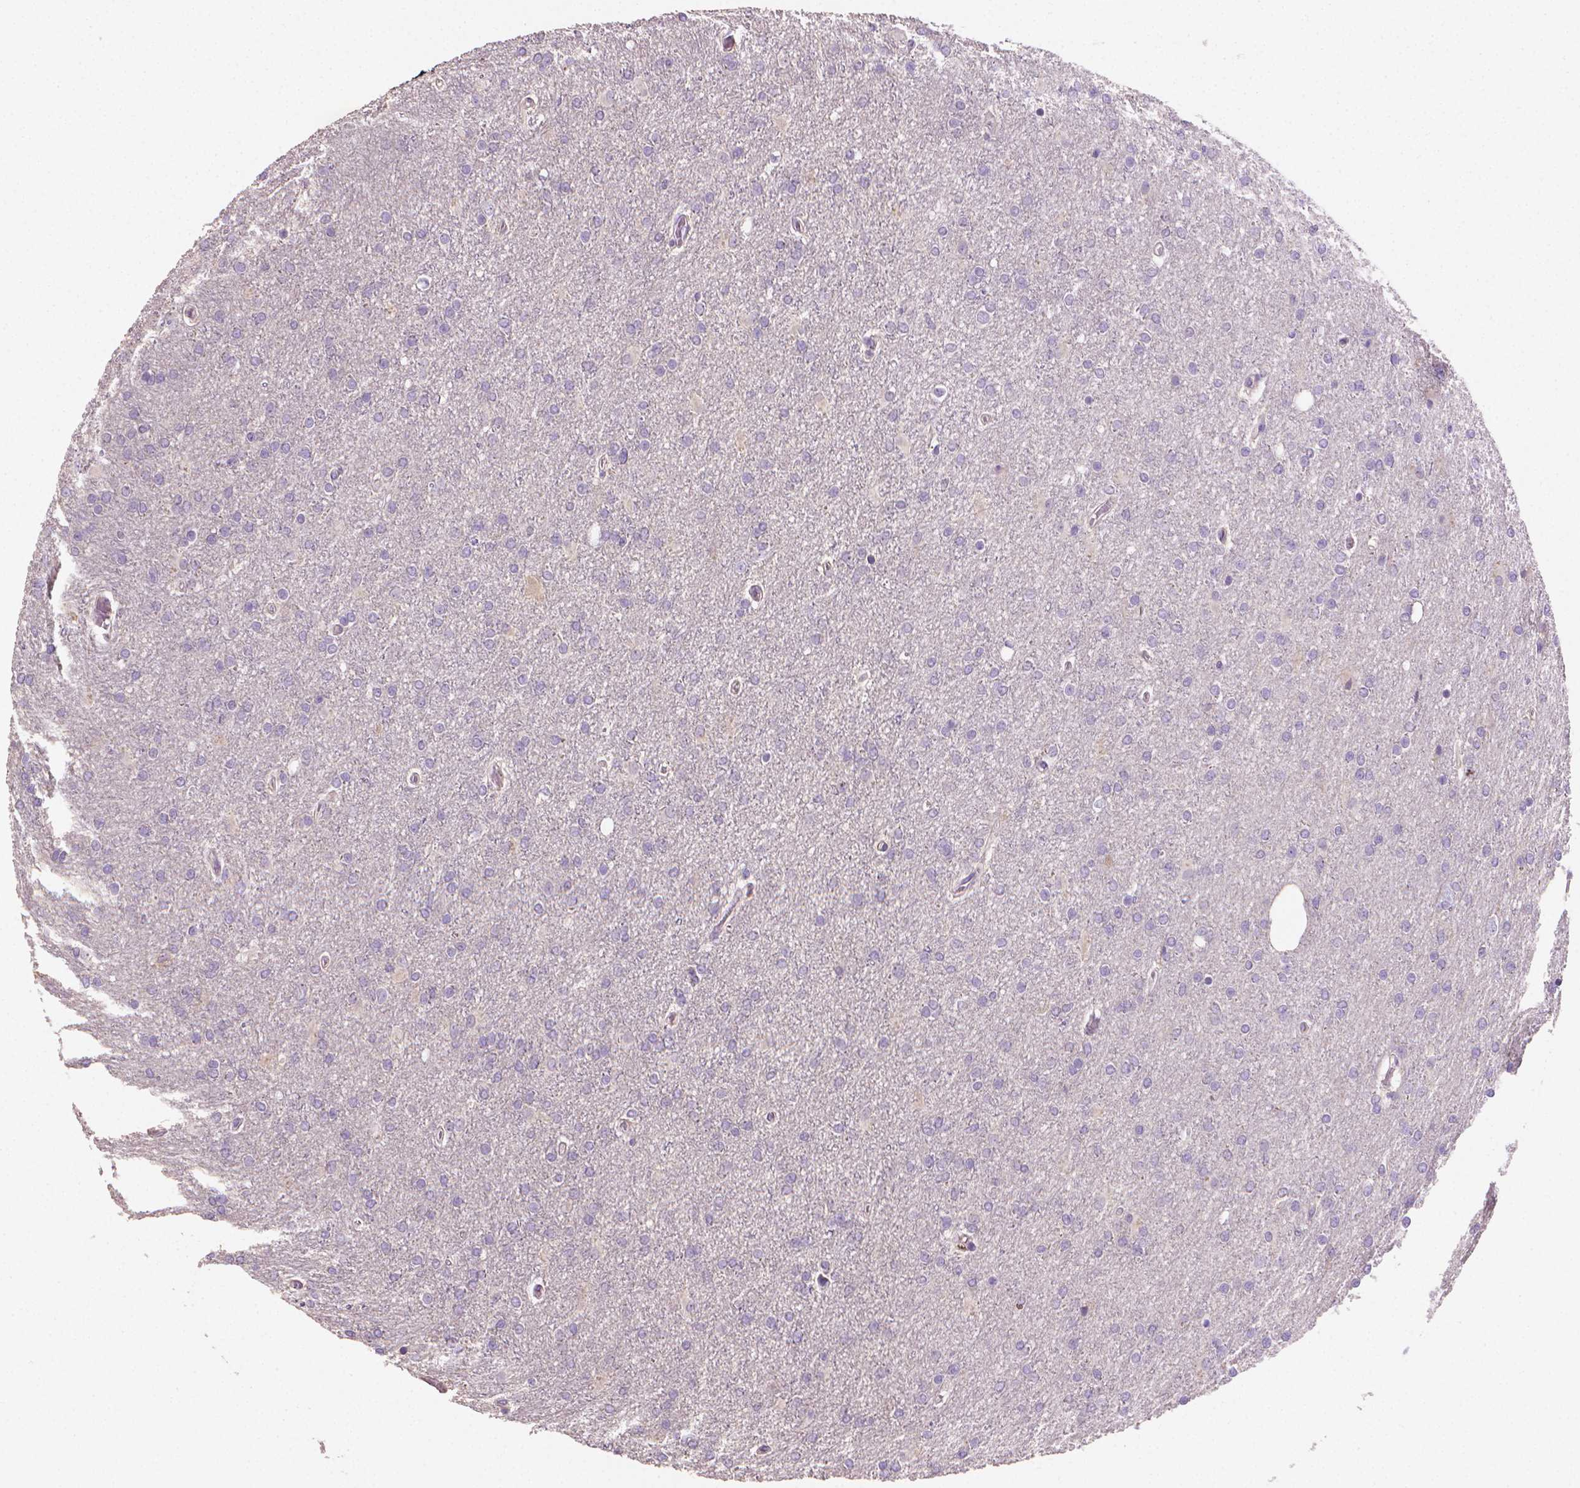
{"staining": {"intensity": "negative", "quantity": "none", "location": "none"}, "tissue": "glioma", "cell_type": "Tumor cells", "image_type": "cancer", "snomed": [{"axis": "morphology", "description": "Glioma, malignant, High grade"}, {"axis": "topography", "description": "Cerebral cortex"}], "caption": "This is an IHC micrograph of human malignant glioma (high-grade). There is no expression in tumor cells.", "gene": "CATIP", "patient": {"sex": "male", "age": 70}}